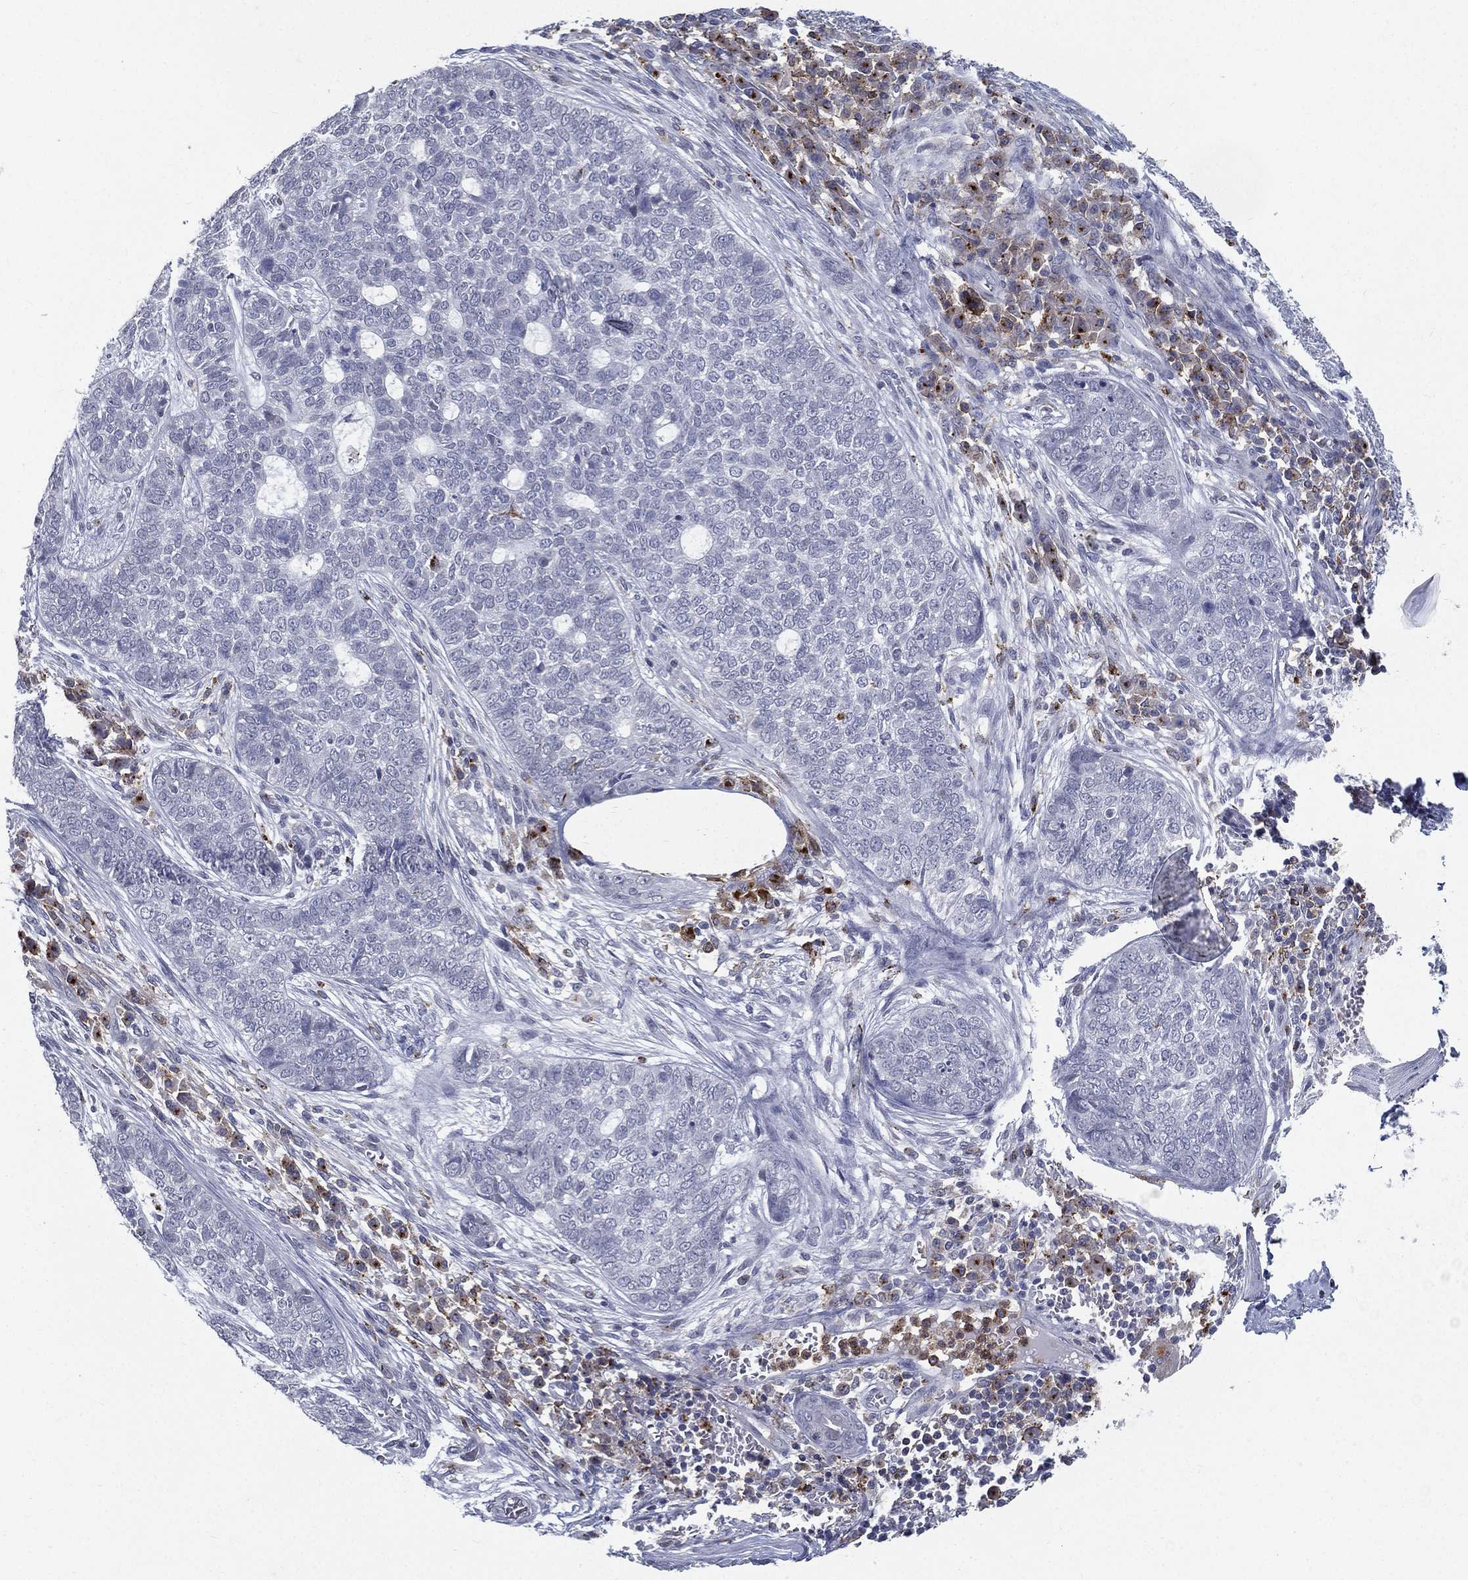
{"staining": {"intensity": "negative", "quantity": "none", "location": "none"}, "tissue": "skin cancer", "cell_type": "Tumor cells", "image_type": "cancer", "snomed": [{"axis": "morphology", "description": "Basal cell carcinoma"}, {"axis": "topography", "description": "Skin"}], "caption": "Human basal cell carcinoma (skin) stained for a protein using immunohistochemistry demonstrates no expression in tumor cells.", "gene": "EVI2B", "patient": {"sex": "female", "age": 69}}